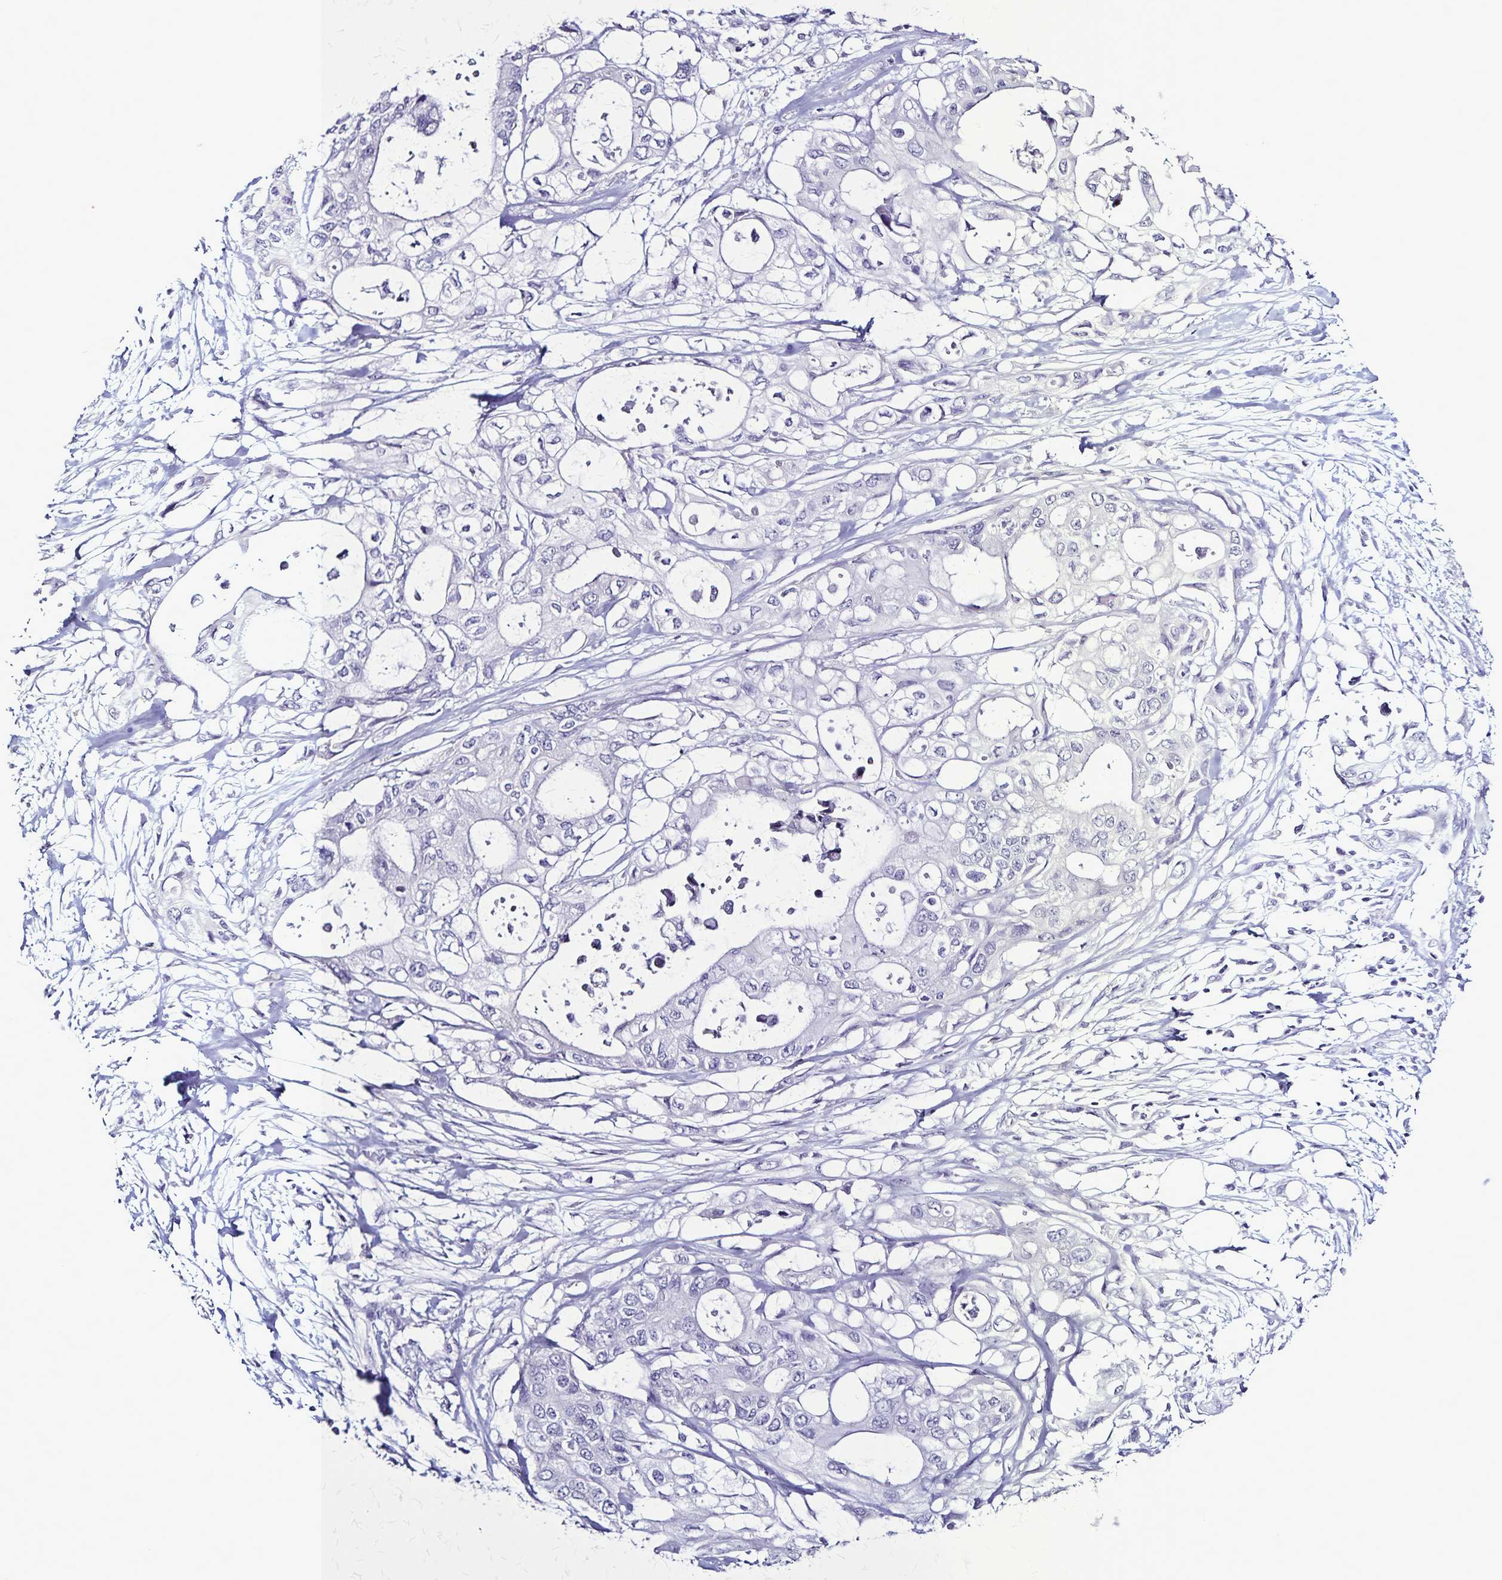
{"staining": {"intensity": "negative", "quantity": "none", "location": "none"}, "tissue": "pancreatic cancer", "cell_type": "Tumor cells", "image_type": "cancer", "snomed": [{"axis": "morphology", "description": "Adenocarcinoma, NOS"}, {"axis": "topography", "description": "Pancreas"}], "caption": "The IHC histopathology image has no significant positivity in tumor cells of adenocarcinoma (pancreatic) tissue.", "gene": "PLXNA4", "patient": {"sex": "female", "age": 63}}